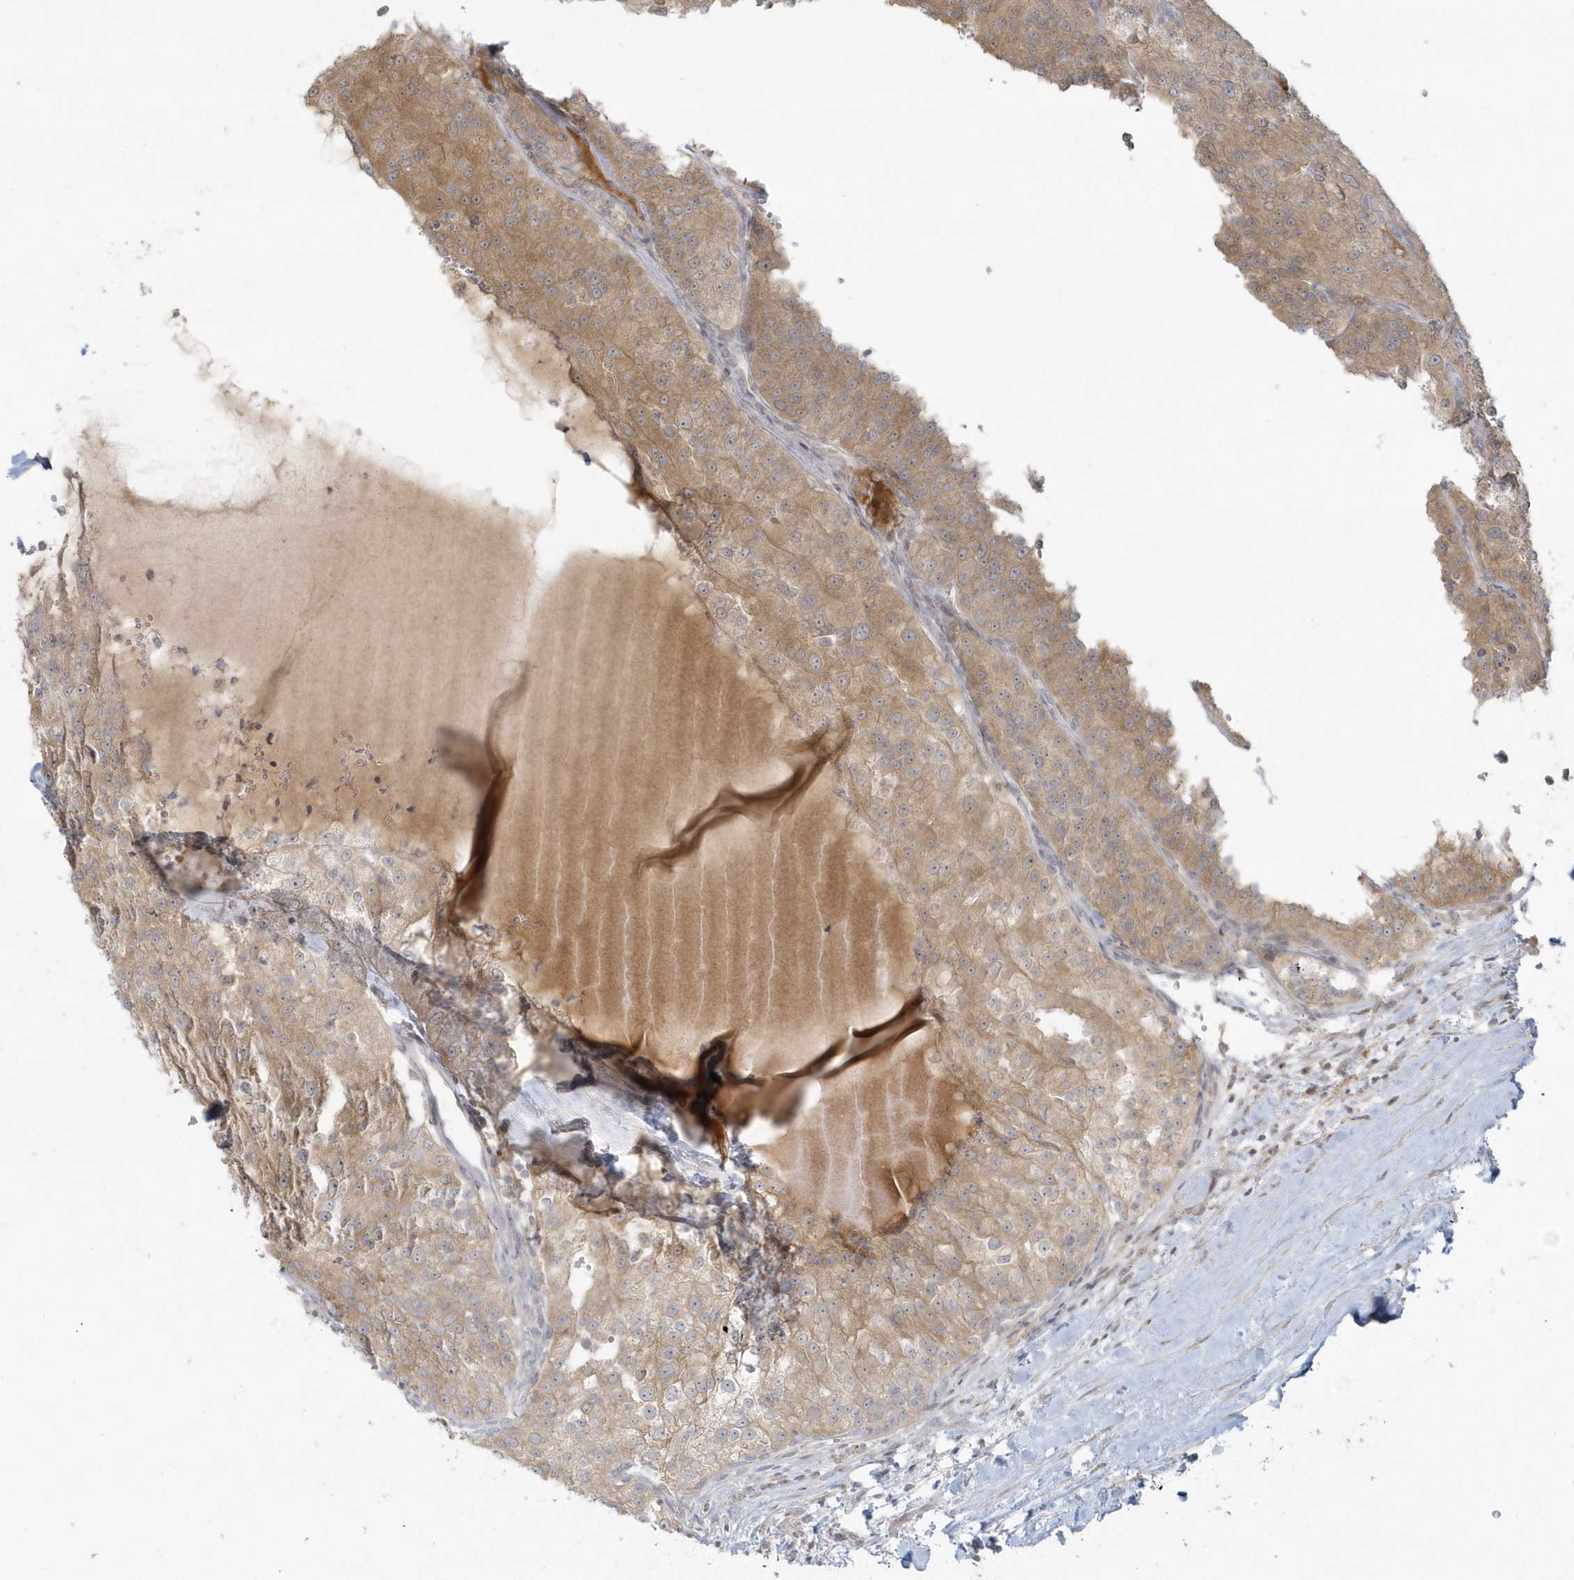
{"staining": {"intensity": "moderate", "quantity": ">75%", "location": "cytoplasmic/membranous"}, "tissue": "renal cancer", "cell_type": "Tumor cells", "image_type": "cancer", "snomed": [{"axis": "morphology", "description": "Adenocarcinoma, NOS"}, {"axis": "topography", "description": "Kidney"}], "caption": "The photomicrograph displays staining of renal cancer (adenocarcinoma), revealing moderate cytoplasmic/membranous protein expression (brown color) within tumor cells. (Brightfield microscopy of DAB IHC at high magnification).", "gene": "BLTP3A", "patient": {"sex": "female", "age": 63}}